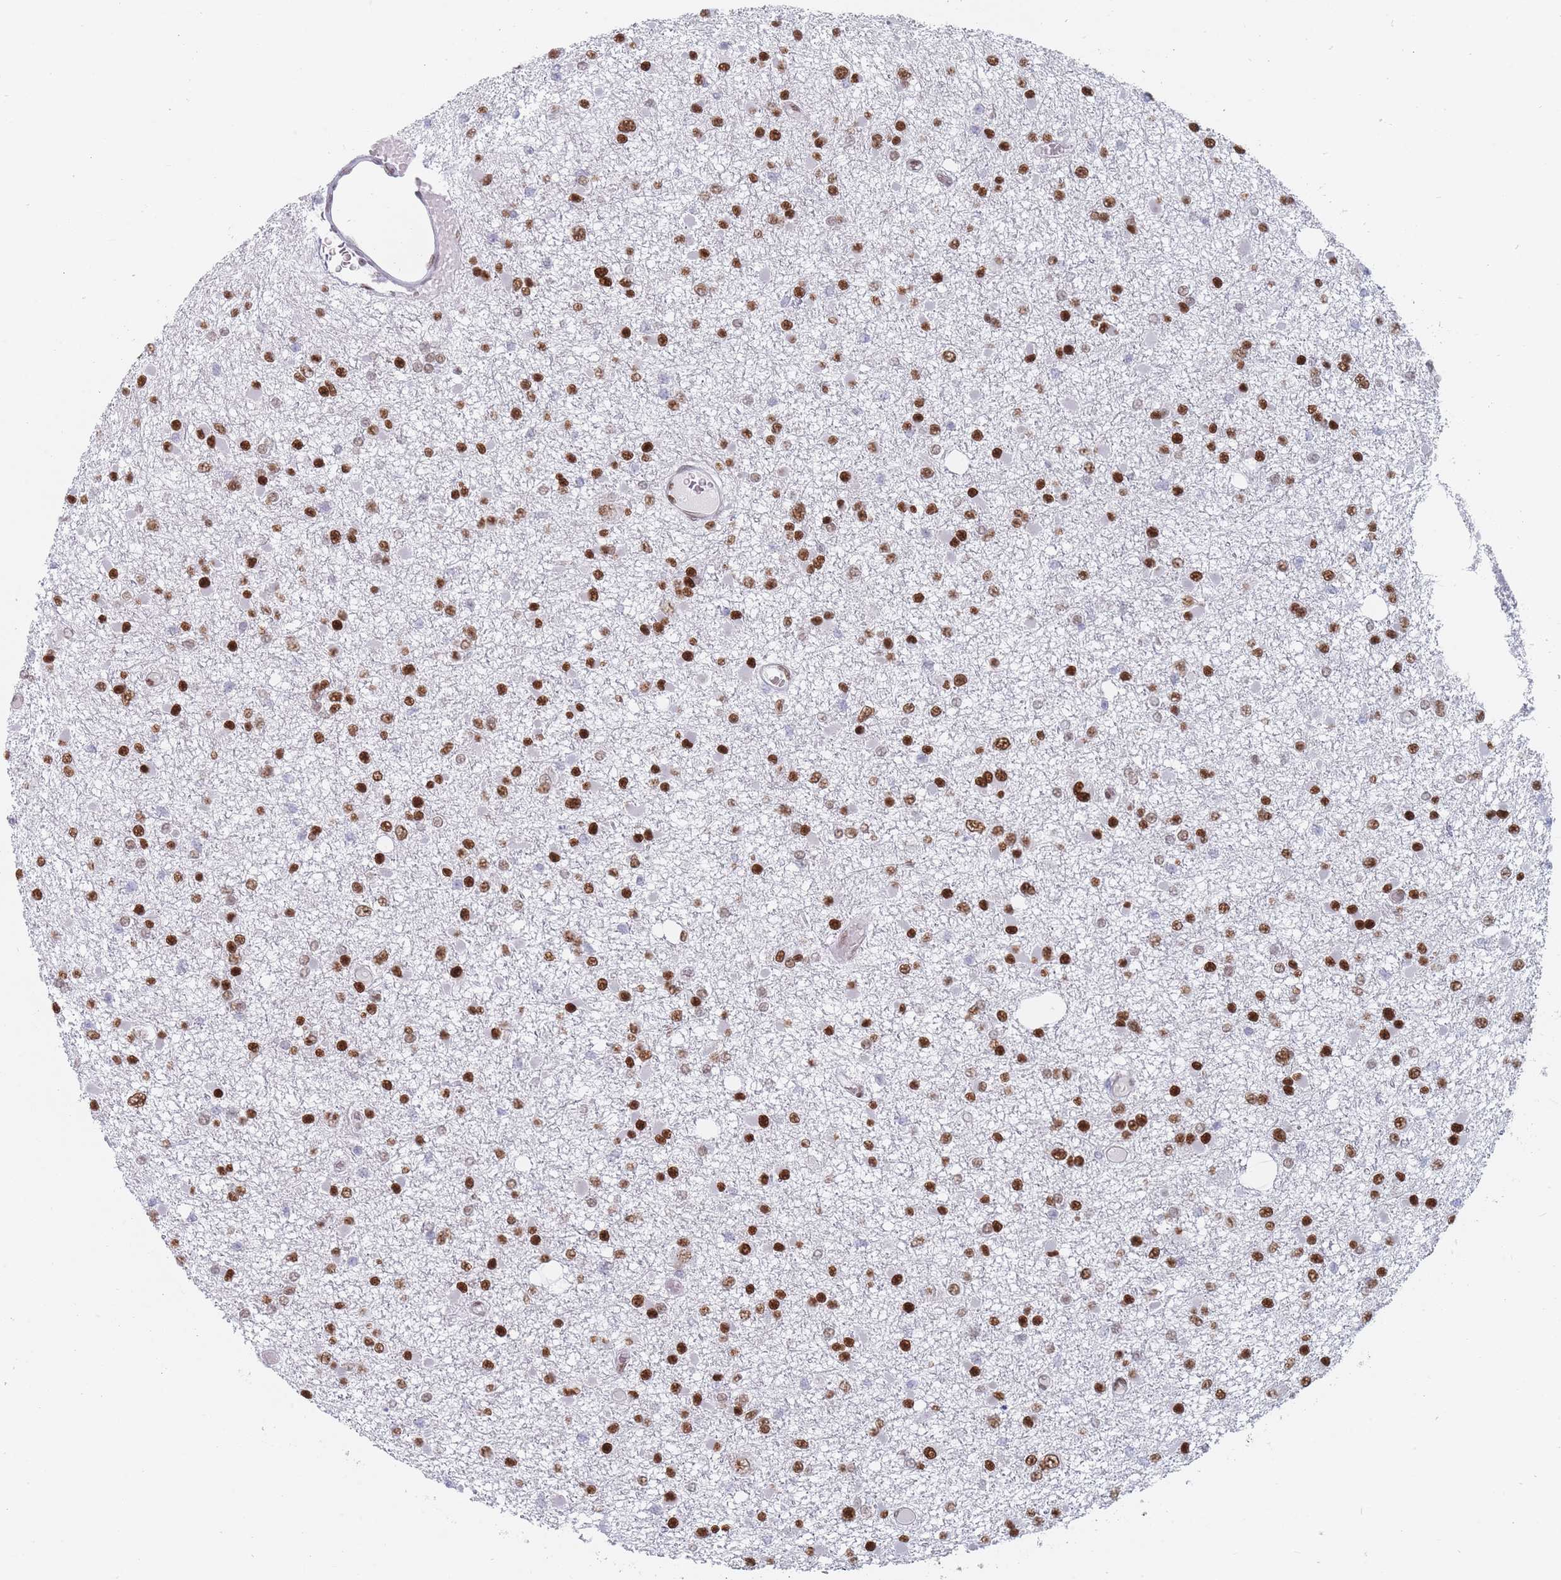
{"staining": {"intensity": "strong", "quantity": ">75%", "location": "nuclear"}, "tissue": "glioma", "cell_type": "Tumor cells", "image_type": "cancer", "snomed": [{"axis": "morphology", "description": "Glioma, malignant, Low grade"}, {"axis": "topography", "description": "Brain"}], "caption": "Human glioma stained with a protein marker reveals strong staining in tumor cells.", "gene": "SAFB2", "patient": {"sex": "female", "age": 22}}